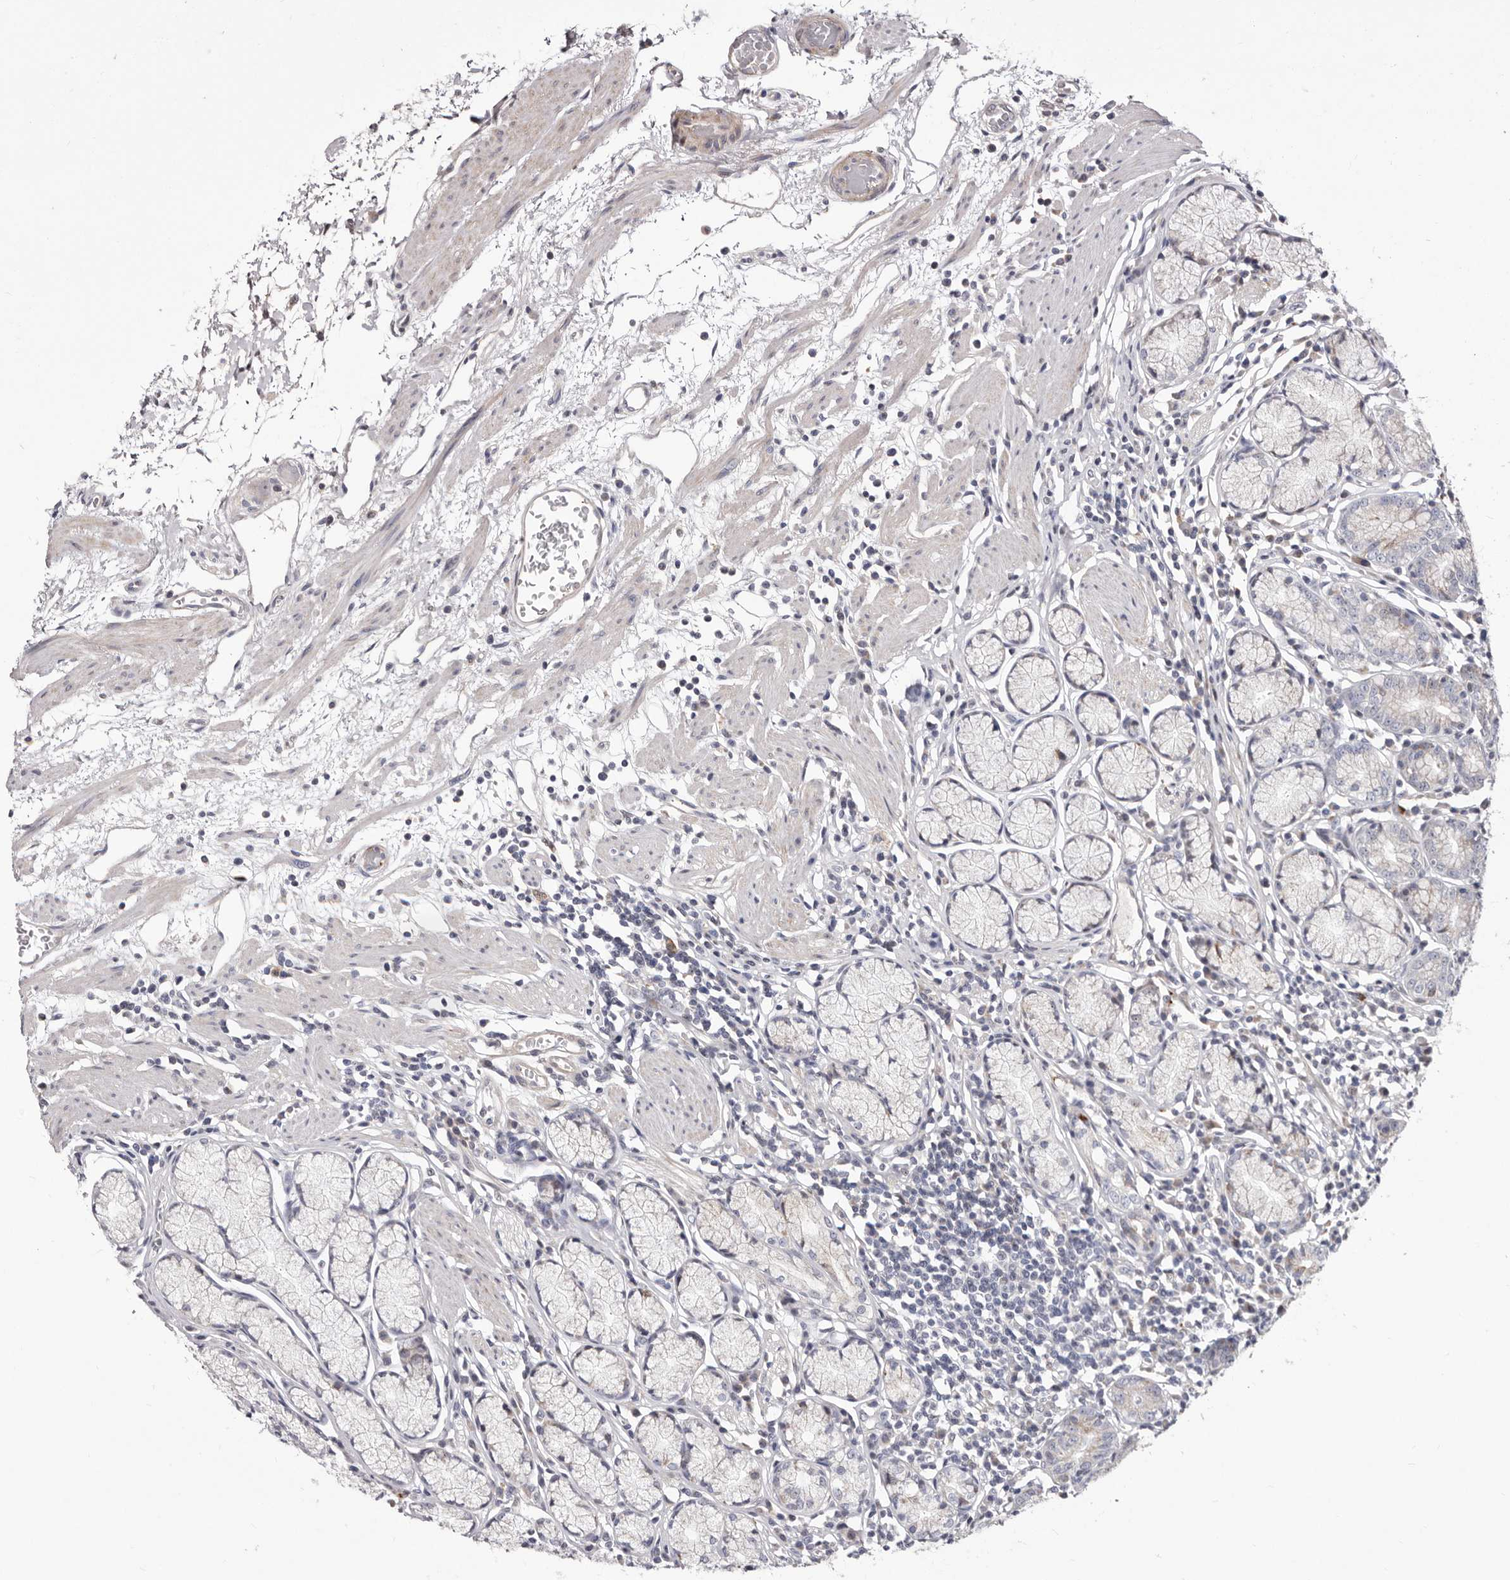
{"staining": {"intensity": "moderate", "quantity": "<25%", "location": "cytoplasmic/membranous"}, "tissue": "stomach", "cell_type": "Glandular cells", "image_type": "normal", "snomed": [{"axis": "morphology", "description": "Normal tissue, NOS"}, {"axis": "topography", "description": "Stomach"}], "caption": "Protein expression analysis of benign stomach reveals moderate cytoplasmic/membranous staining in about <25% of glandular cells.", "gene": "NUBPL", "patient": {"sex": "male", "age": 55}}